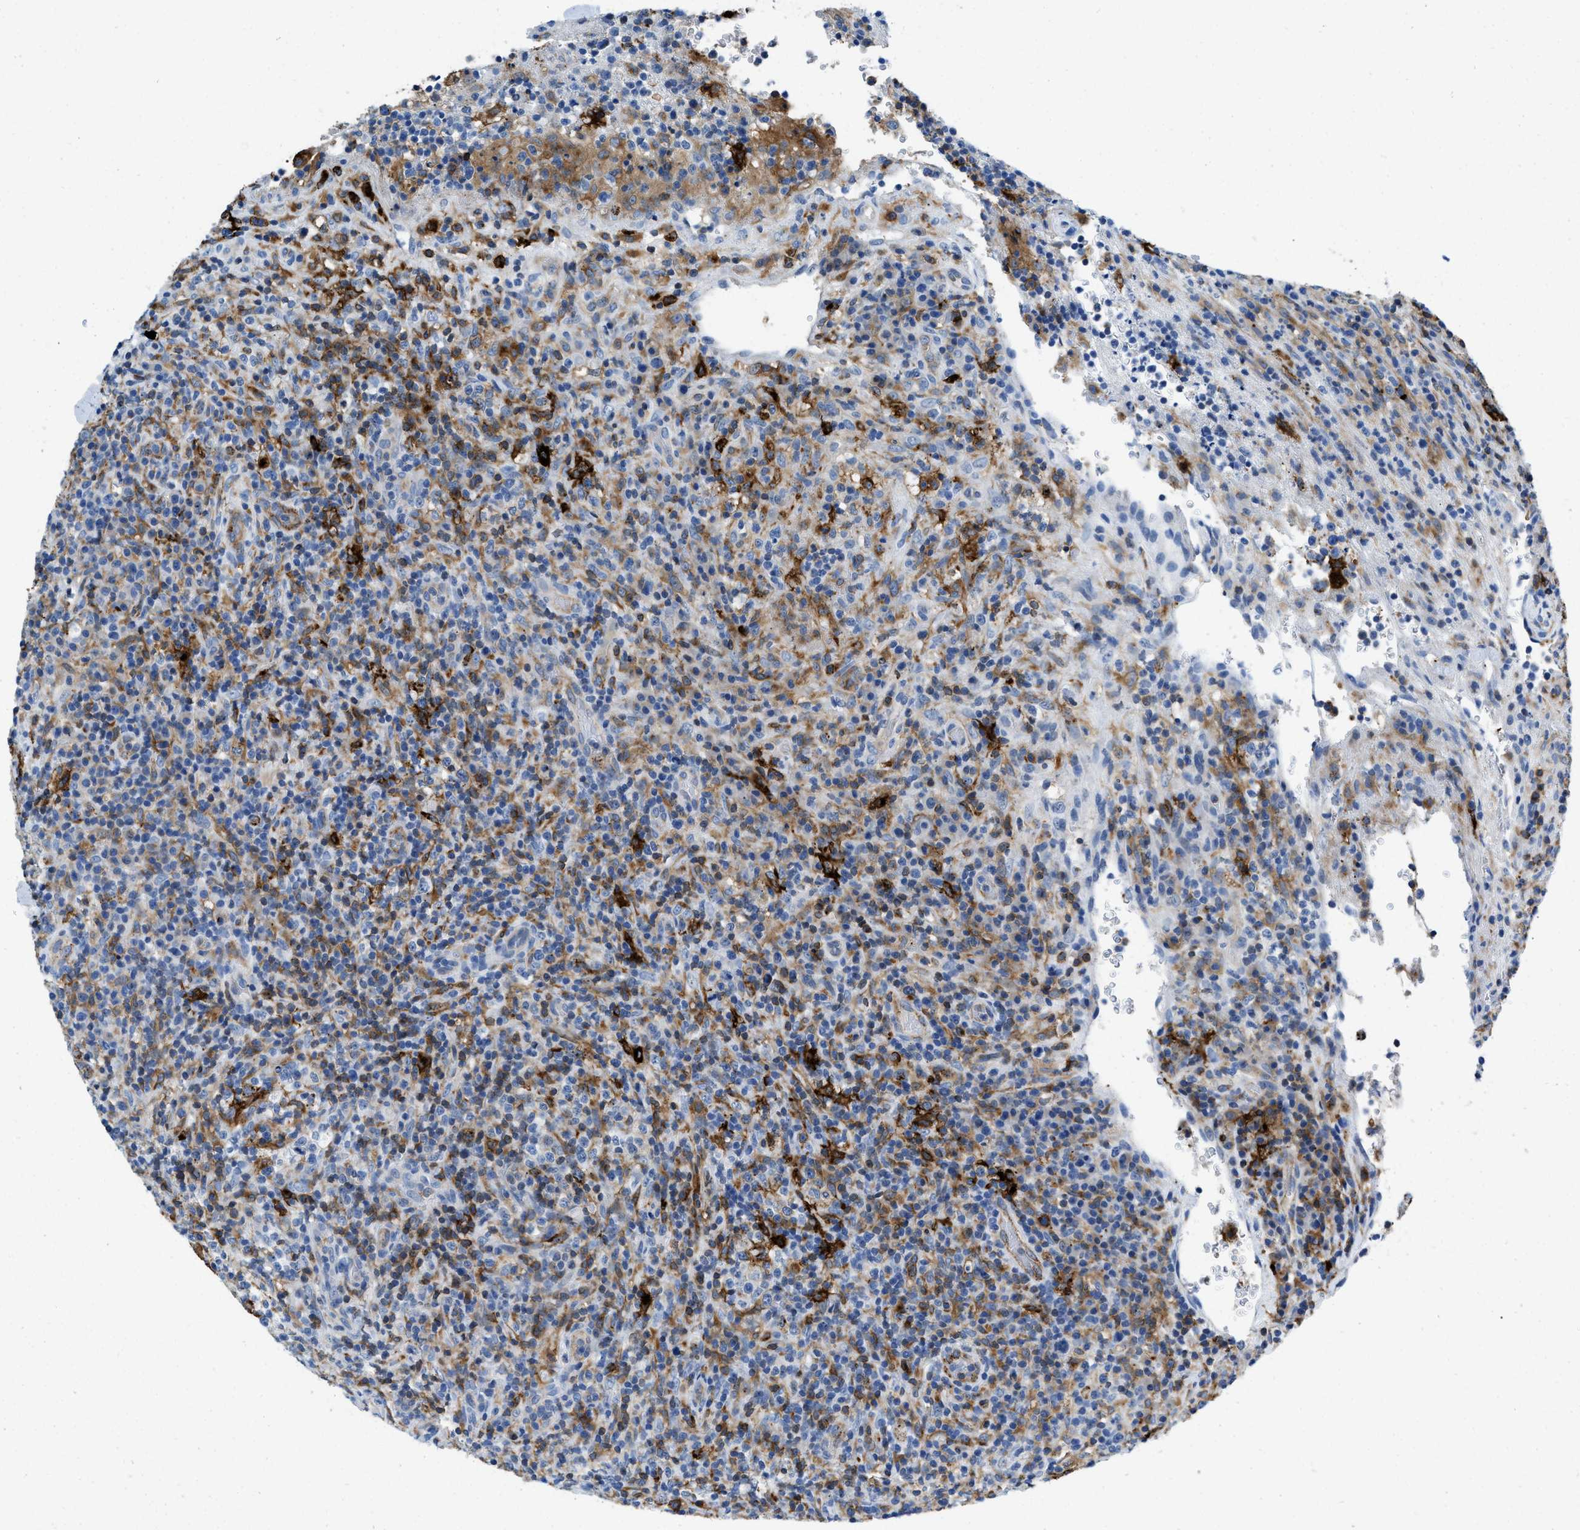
{"staining": {"intensity": "moderate", "quantity": "<25%", "location": "cytoplasmic/membranous"}, "tissue": "lymphoma", "cell_type": "Tumor cells", "image_type": "cancer", "snomed": [{"axis": "morphology", "description": "Malignant lymphoma, non-Hodgkin's type, High grade"}, {"axis": "topography", "description": "Lymph node"}], "caption": "High-grade malignant lymphoma, non-Hodgkin's type was stained to show a protein in brown. There is low levels of moderate cytoplasmic/membranous positivity in about <25% of tumor cells. The protein of interest is stained brown, and the nuclei are stained in blue (DAB IHC with brightfield microscopy, high magnification).", "gene": "CD226", "patient": {"sex": "female", "age": 76}}